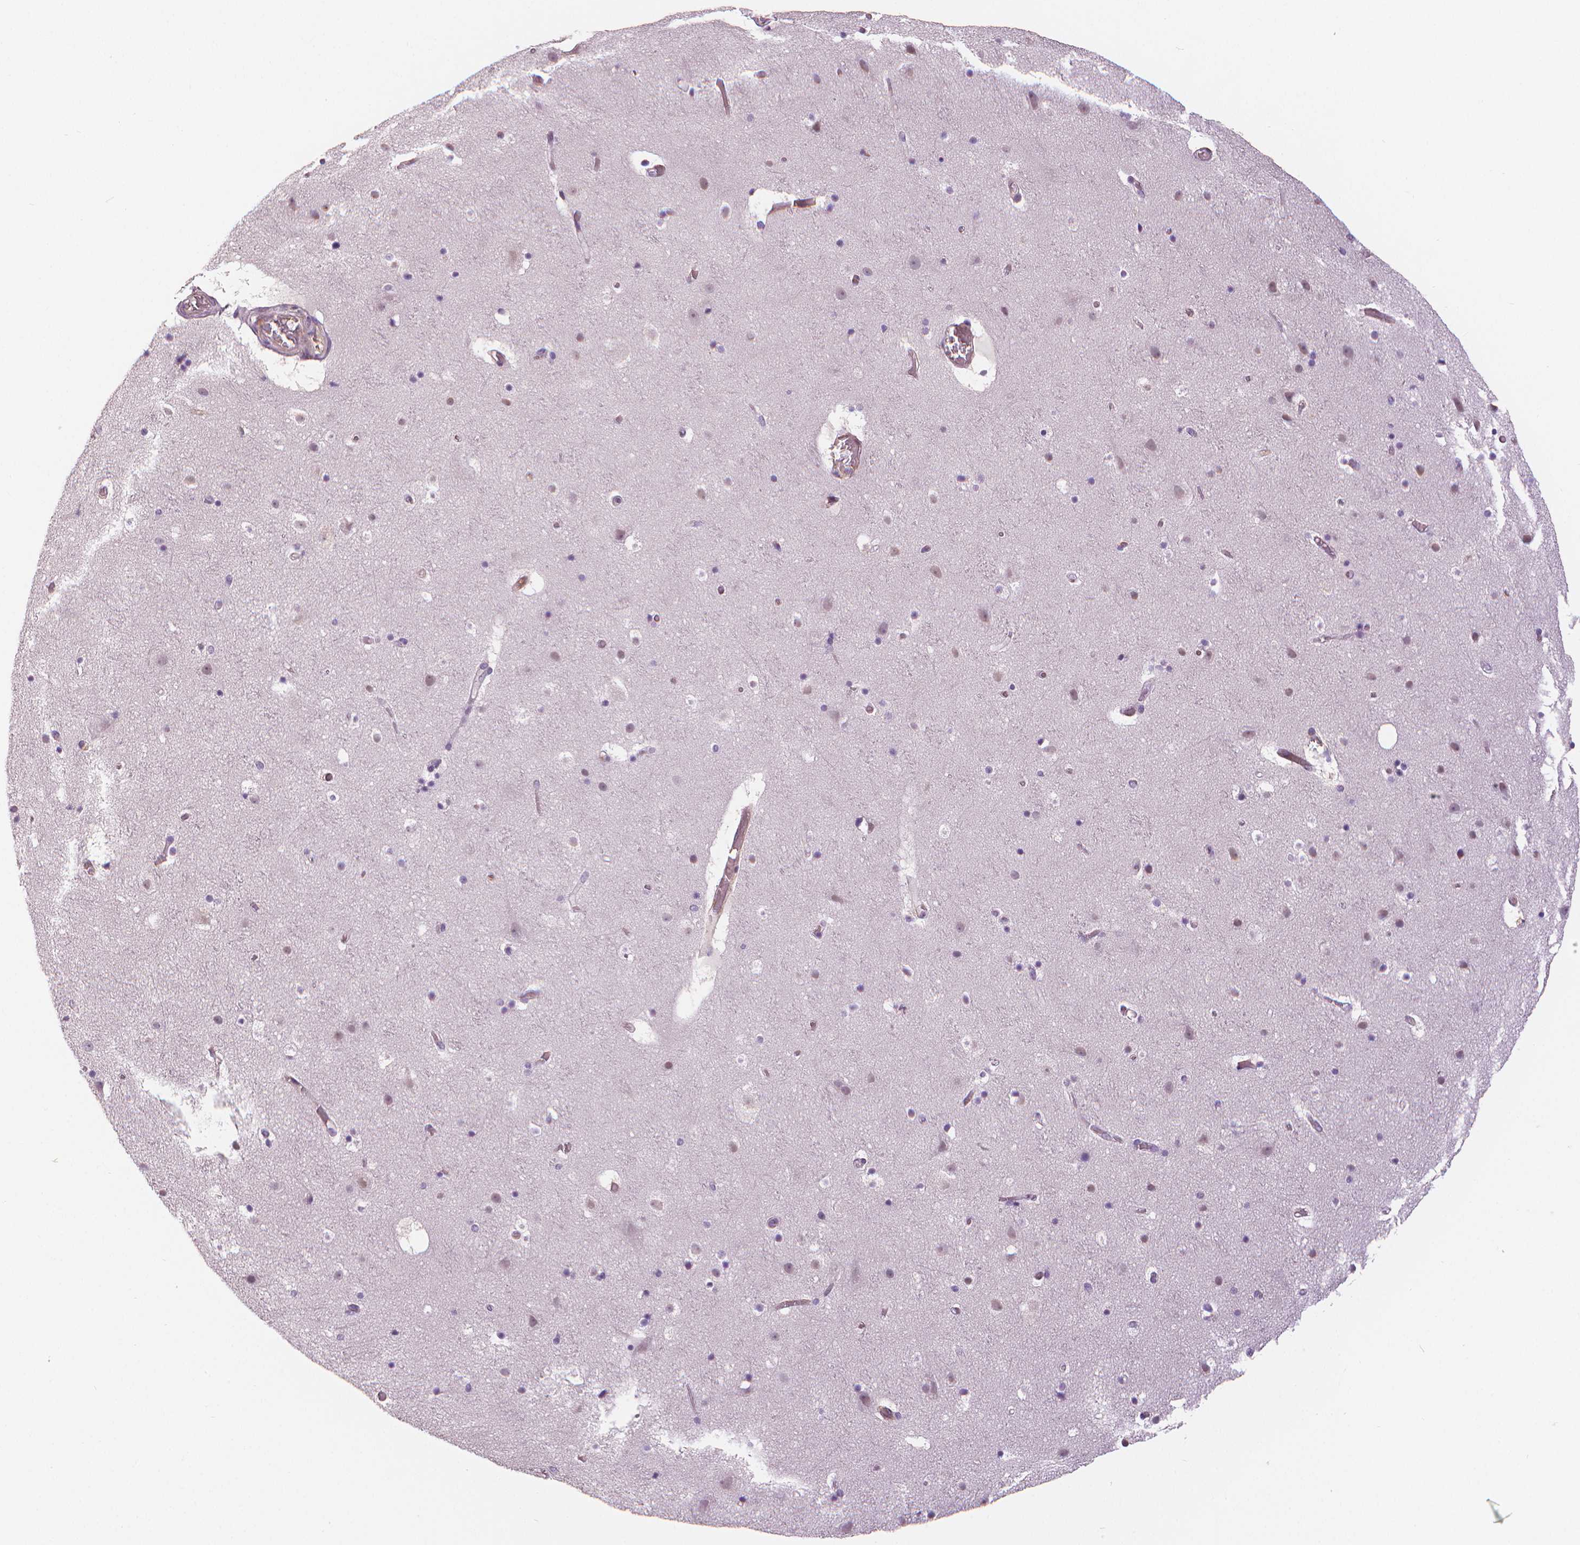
{"staining": {"intensity": "negative", "quantity": "none", "location": "none"}, "tissue": "cerebral cortex", "cell_type": "Endothelial cells", "image_type": "normal", "snomed": [{"axis": "morphology", "description": "Normal tissue, NOS"}, {"axis": "topography", "description": "Cerebral cortex"}], "caption": "Image shows no protein positivity in endothelial cells of unremarkable cerebral cortex.", "gene": "MKI67", "patient": {"sex": "female", "age": 42}}